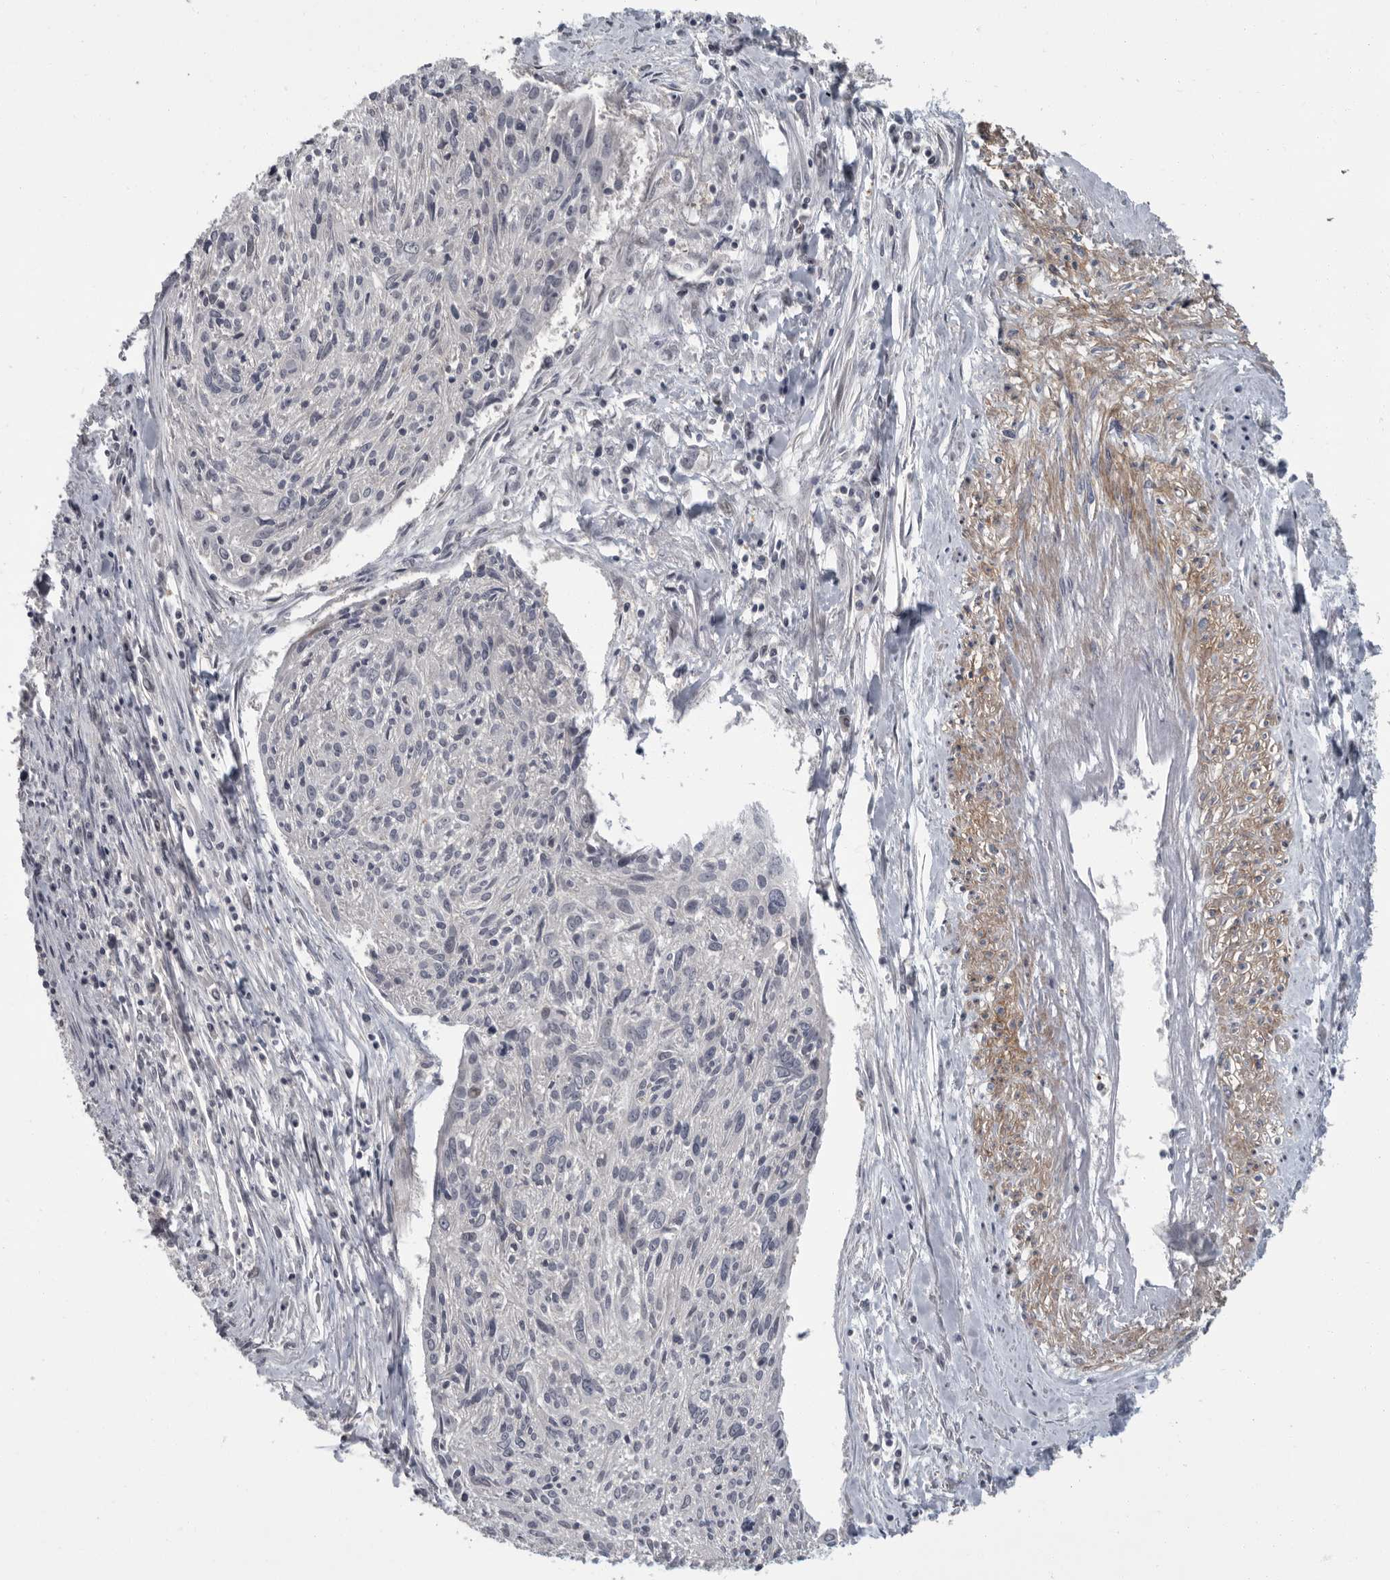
{"staining": {"intensity": "negative", "quantity": "none", "location": "none"}, "tissue": "cervical cancer", "cell_type": "Tumor cells", "image_type": "cancer", "snomed": [{"axis": "morphology", "description": "Squamous cell carcinoma, NOS"}, {"axis": "topography", "description": "Cervix"}], "caption": "The IHC micrograph has no significant expression in tumor cells of cervical cancer tissue.", "gene": "PDE7A", "patient": {"sex": "female", "age": 51}}